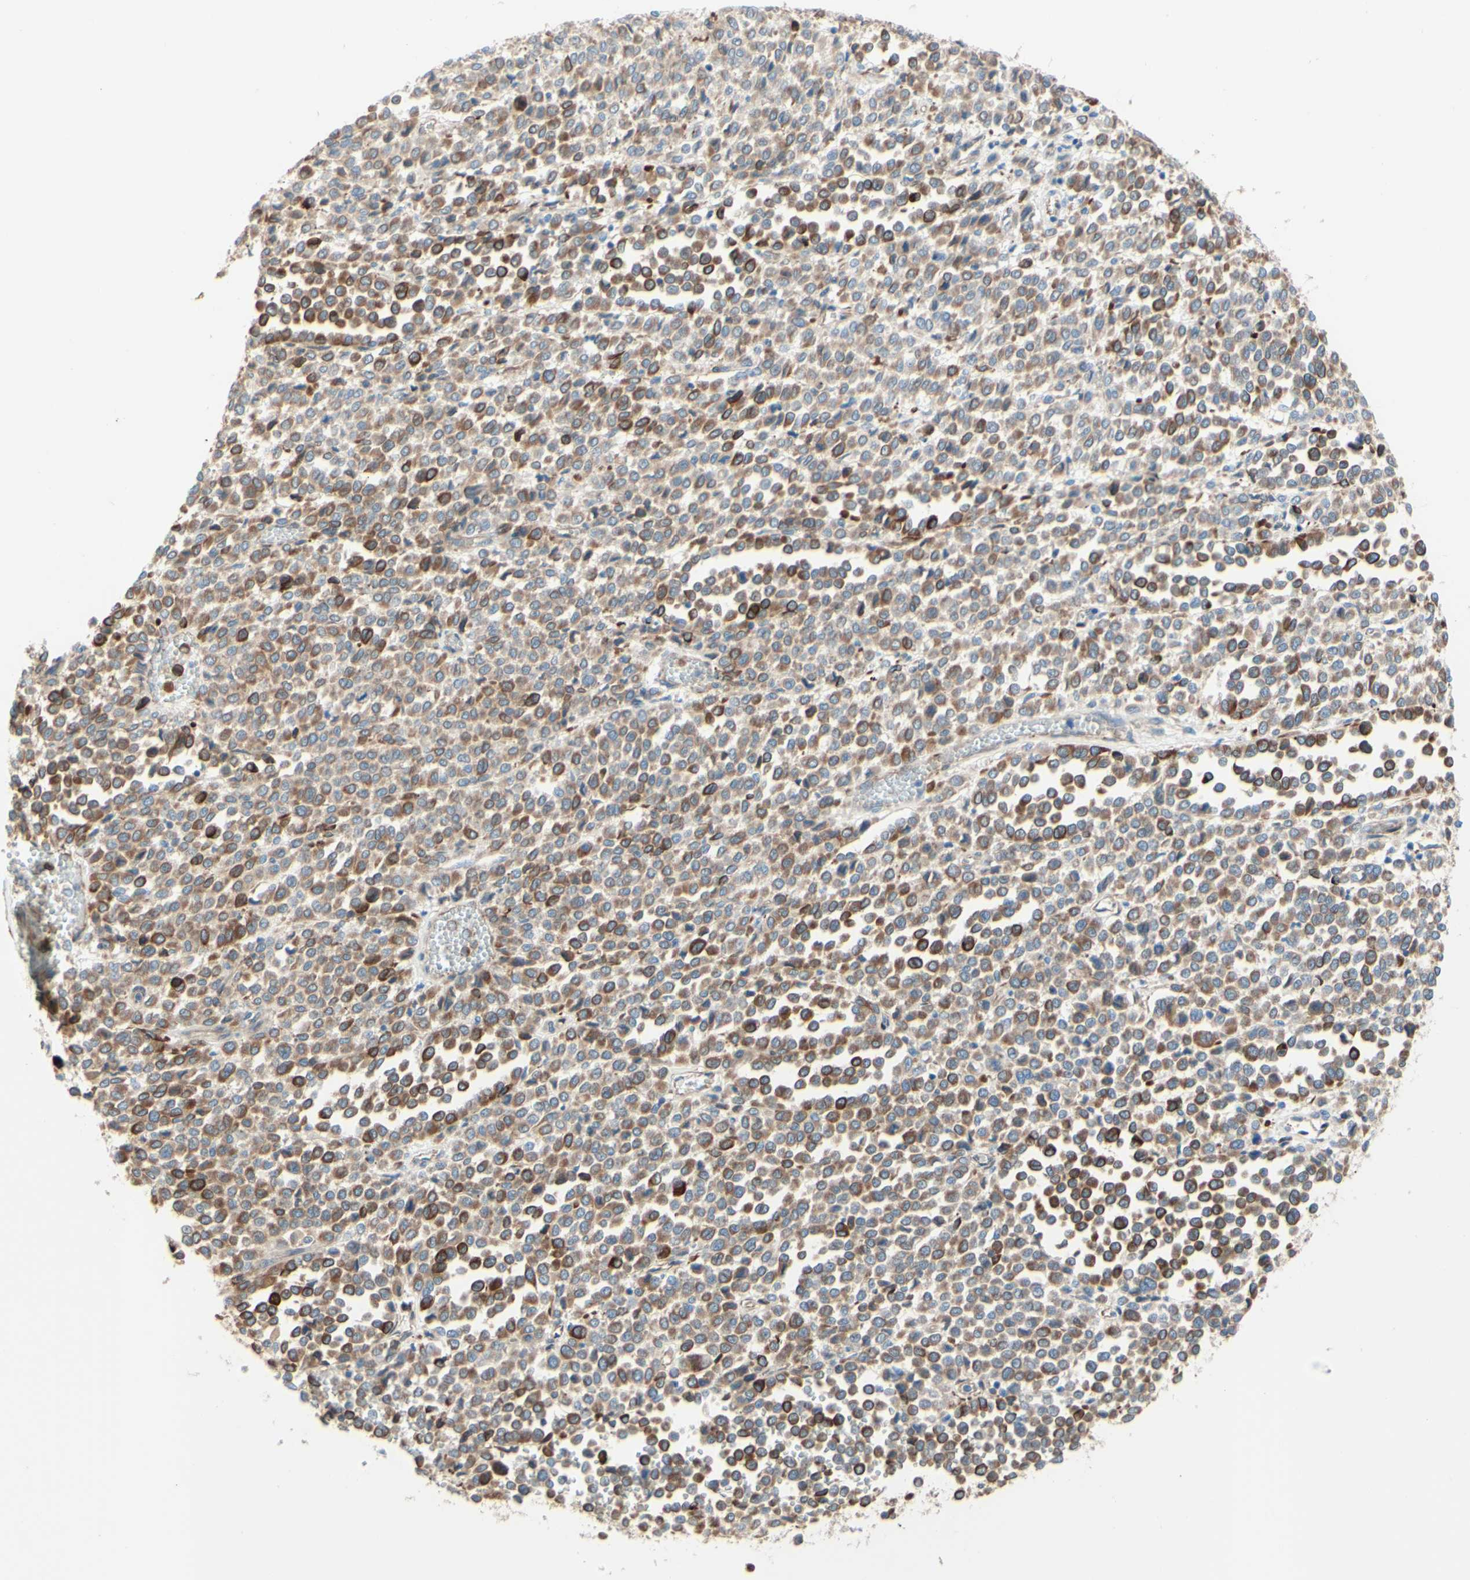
{"staining": {"intensity": "strong", "quantity": "<25%", "location": "cytoplasmic/membranous"}, "tissue": "melanoma", "cell_type": "Tumor cells", "image_type": "cancer", "snomed": [{"axis": "morphology", "description": "Malignant melanoma, Metastatic site"}, {"axis": "topography", "description": "Pancreas"}], "caption": "IHC photomicrograph of malignant melanoma (metastatic site) stained for a protein (brown), which displays medium levels of strong cytoplasmic/membranous staining in approximately <25% of tumor cells.", "gene": "ENDOD1", "patient": {"sex": "female", "age": 30}}